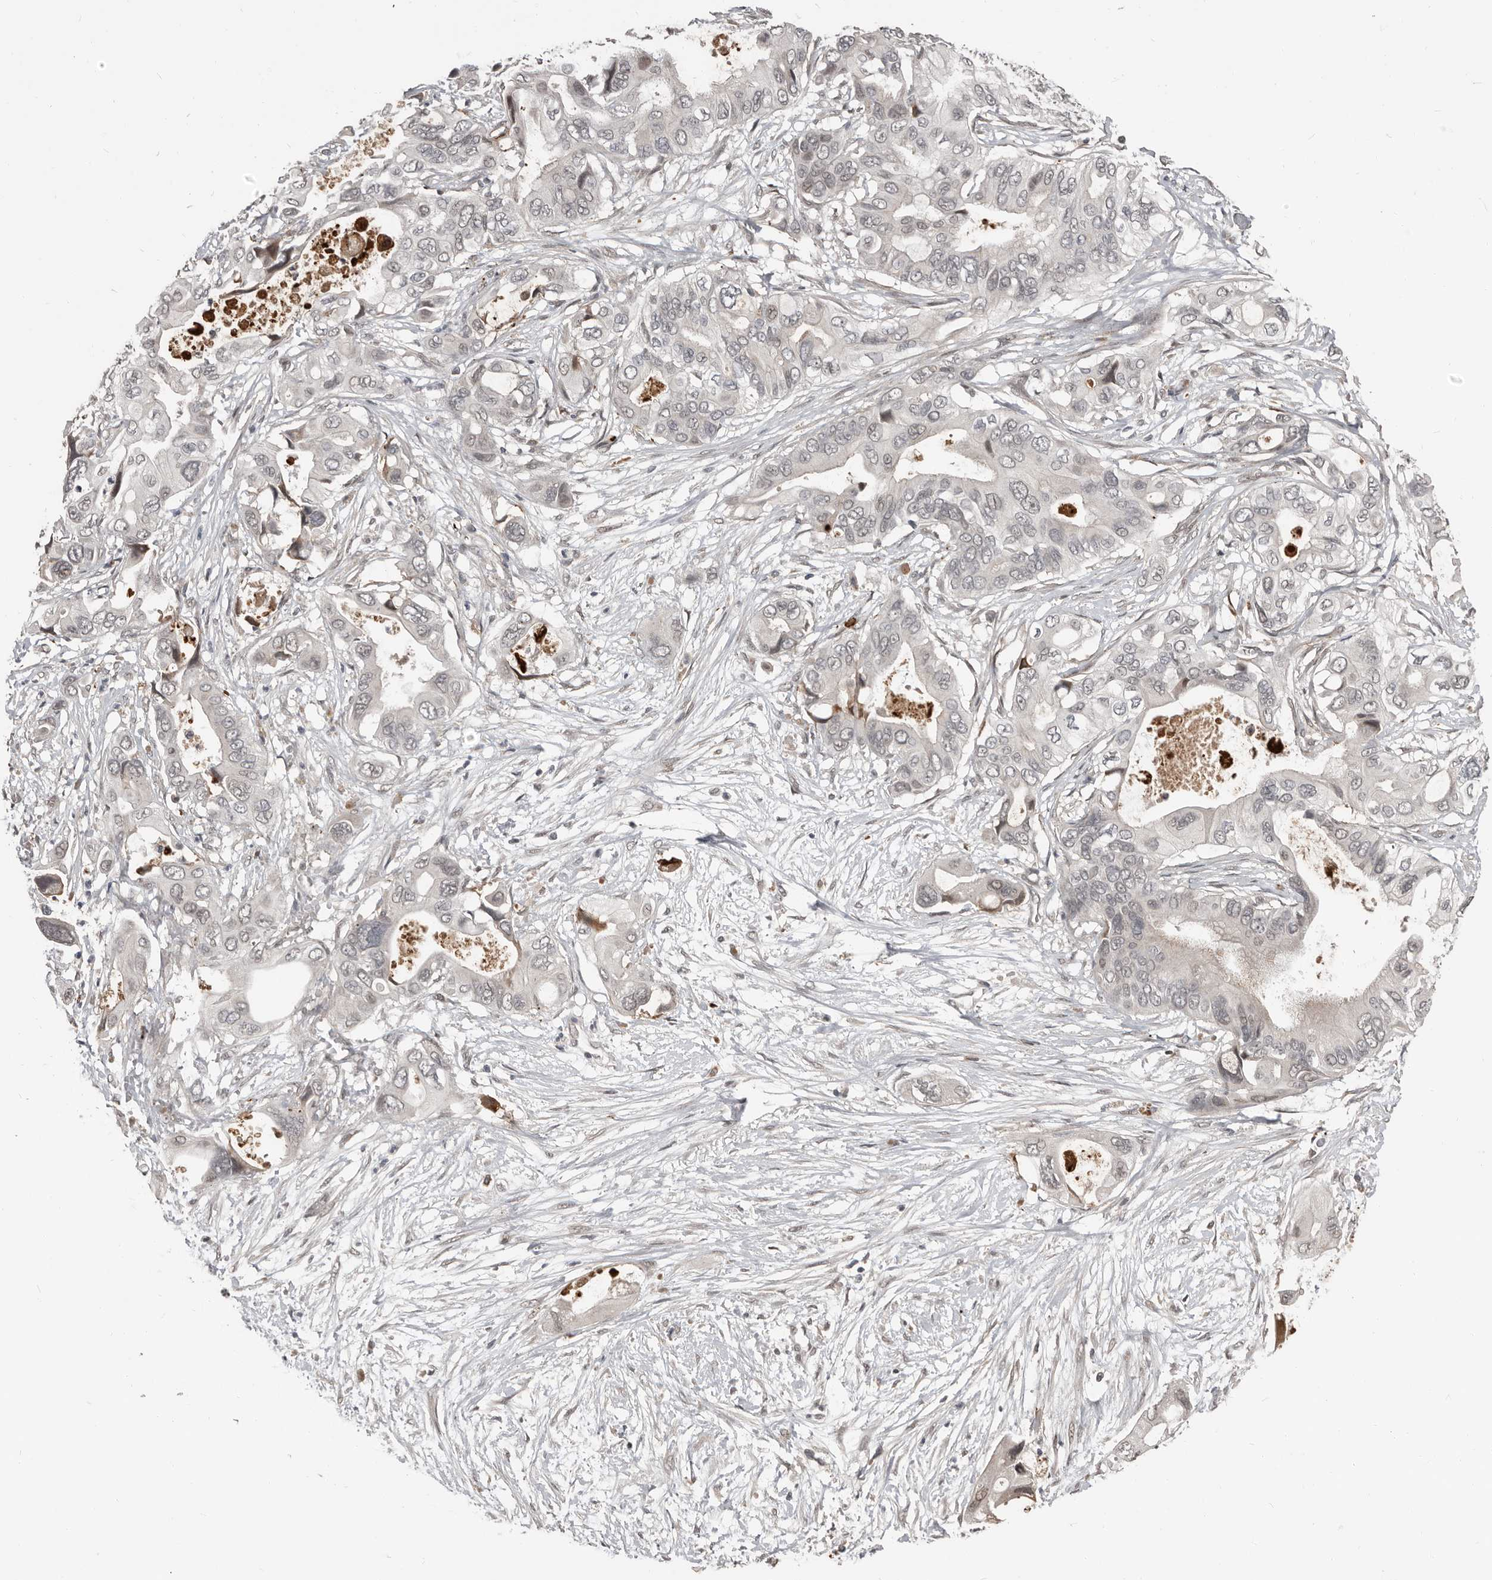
{"staining": {"intensity": "negative", "quantity": "none", "location": "none"}, "tissue": "pancreatic cancer", "cell_type": "Tumor cells", "image_type": "cancer", "snomed": [{"axis": "morphology", "description": "Adenocarcinoma, NOS"}, {"axis": "topography", "description": "Pancreas"}], "caption": "Immunohistochemistry (IHC) image of neoplastic tissue: human pancreatic cancer stained with DAB exhibits no significant protein expression in tumor cells. The staining is performed using DAB (3,3'-diaminobenzidine) brown chromogen with nuclei counter-stained in using hematoxylin.", "gene": "APOL6", "patient": {"sex": "male", "age": 66}}